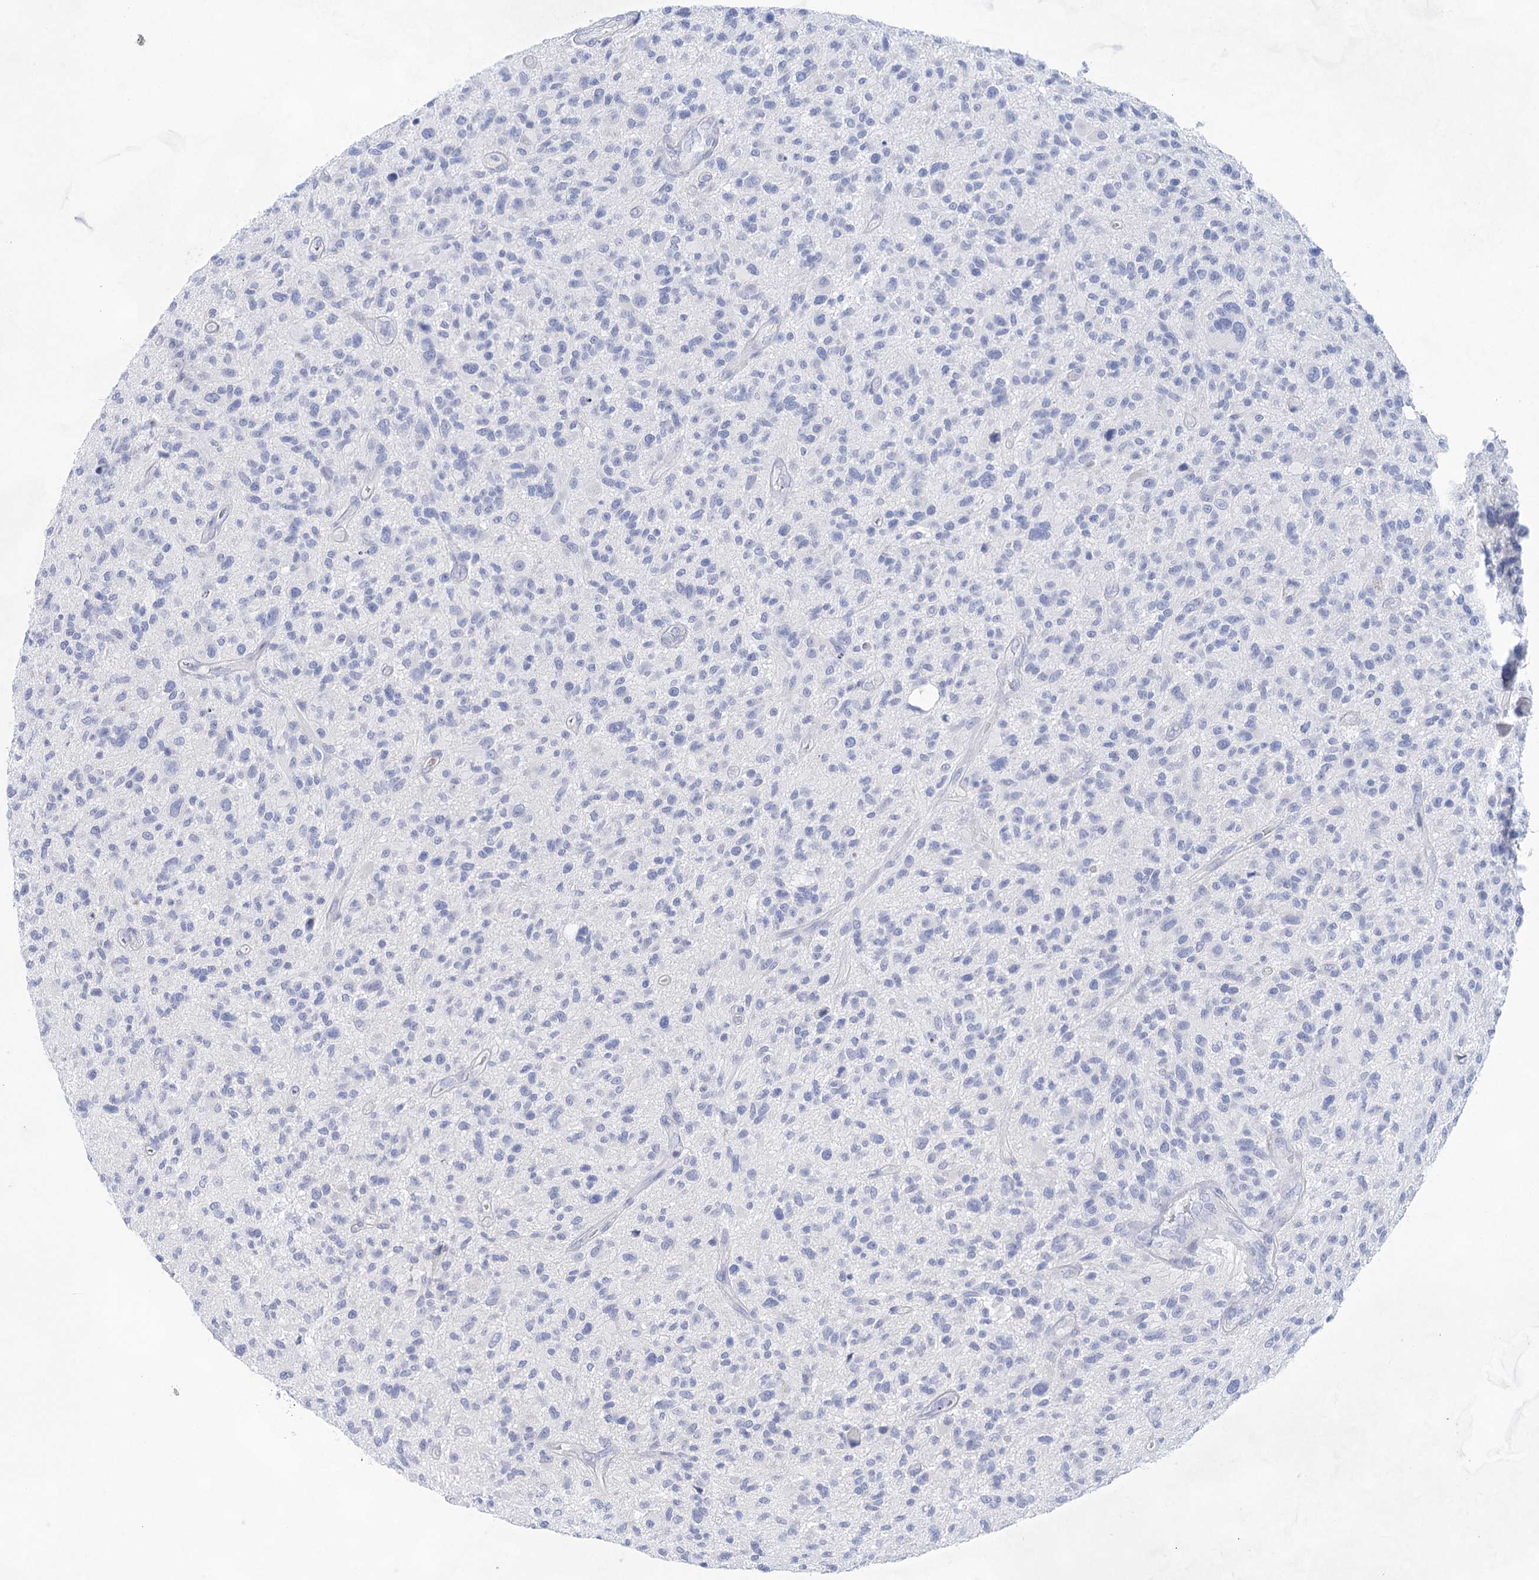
{"staining": {"intensity": "negative", "quantity": "none", "location": "none"}, "tissue": "glioma", "cell_type": "Tumor cells", "image_type": "cancer", "snomed": [{"axis": "morphology", "description": "Glioma, malignant, High grade"}, {"axis": "topography", "description": "Brain"}], "caption": "Tumor cells show no significant protein staining in high-grade glioma (malignant).", "gene": "LALBA", "patient": {"sex": "male", "age": 47}}